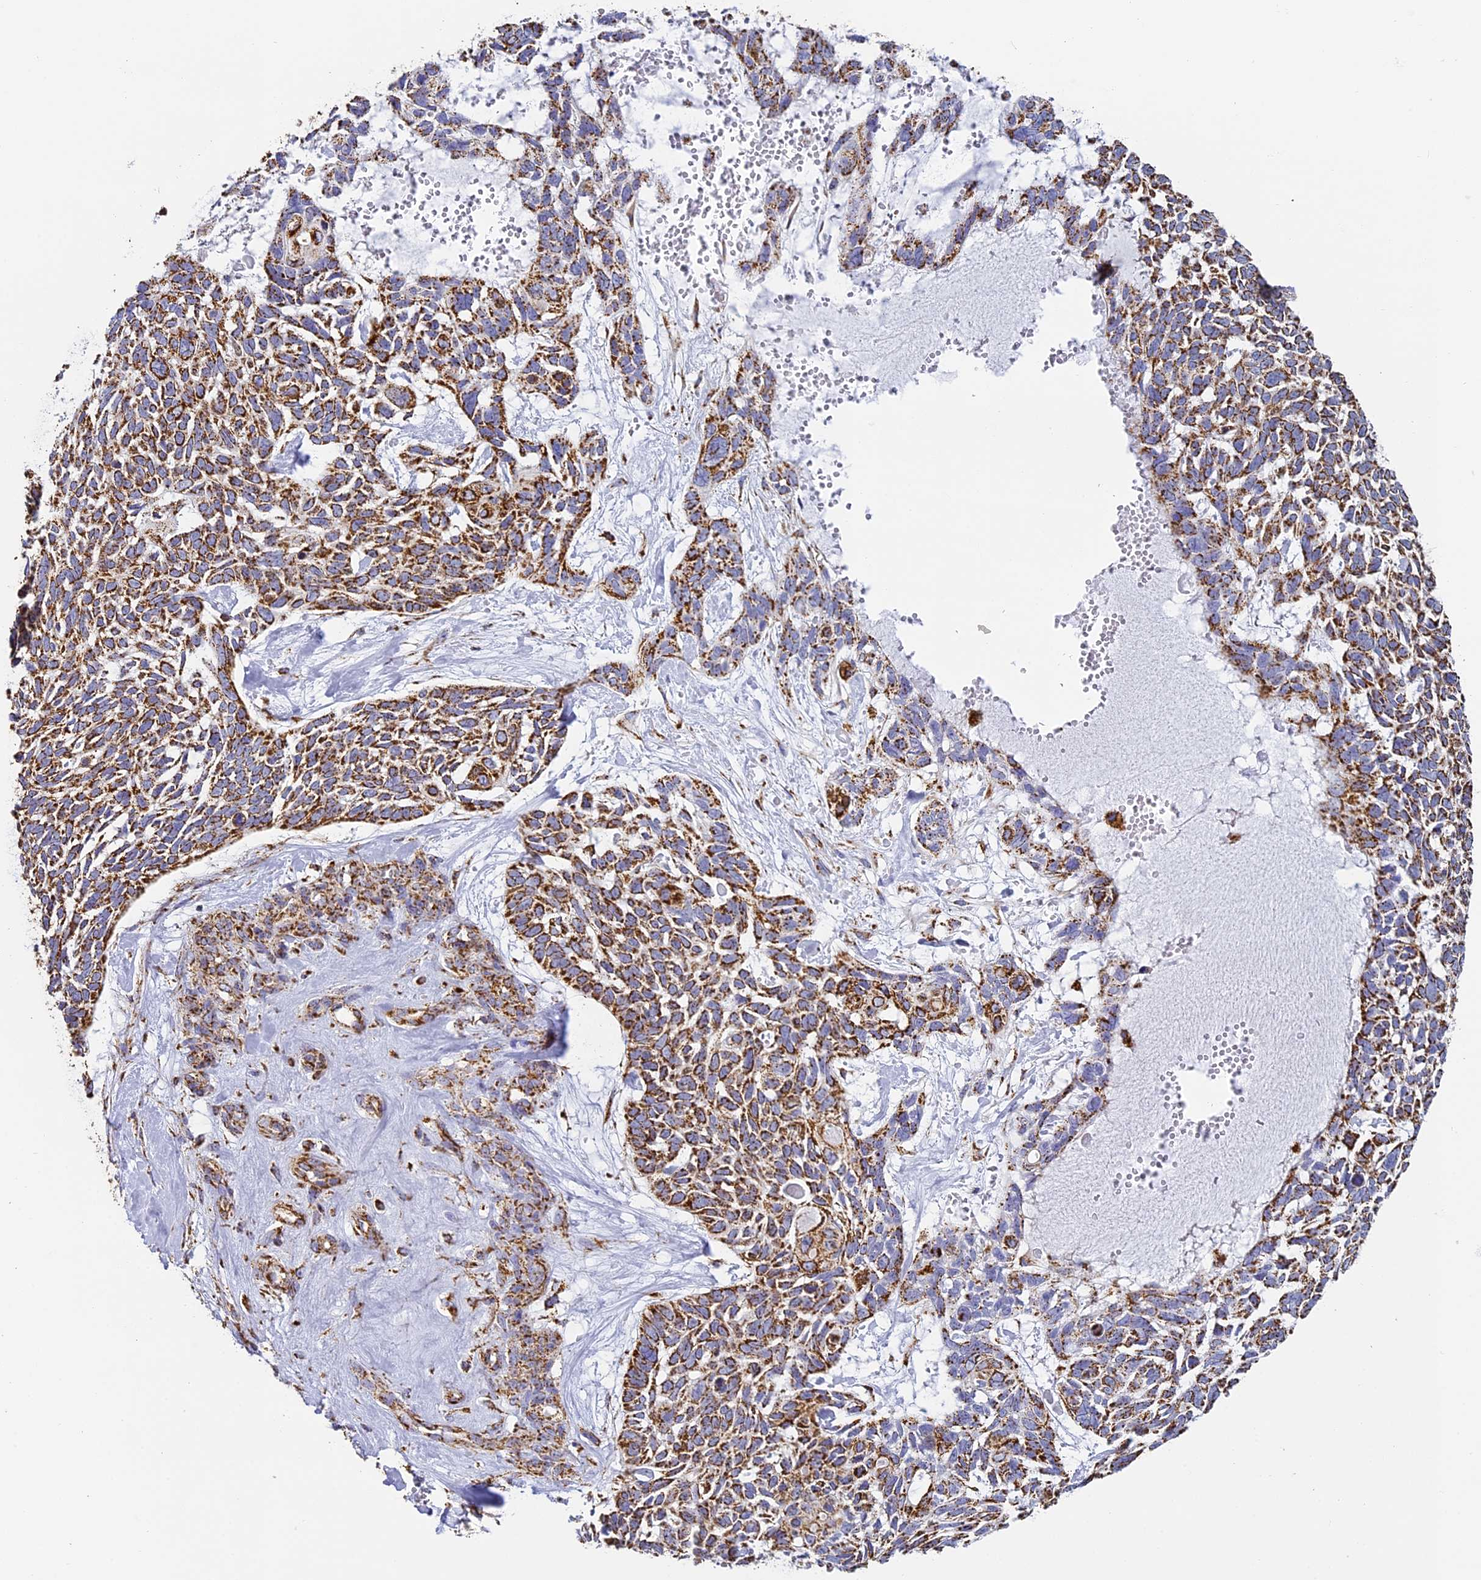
{"staining": {"intensity": "strong", "quantity": ">75%", "location": "cytoplasmic/membranous"}, "tissue": "skin cancer", "cell_type": "Tumor cells", "image_type": "cancer", "snomed": [{"axis": "morphology", "description": "Basal cell carcinoma"}, {"axis": "topography", "description": "Skin"}], "caption": "Immunohistochemistry histopathology image of neoplastic tissue: human skin cancer (basal cell carcinoma) stained using immunohistochemistry (IHC) exhibits high levels of strong protein expression localized specifically in the cytoplasmic/membranous of tumor cells, appearing as a cytoplasmic/membranous brown color.", "gene": "STK17A", "patient": {"sex": "male", "age": 88}}